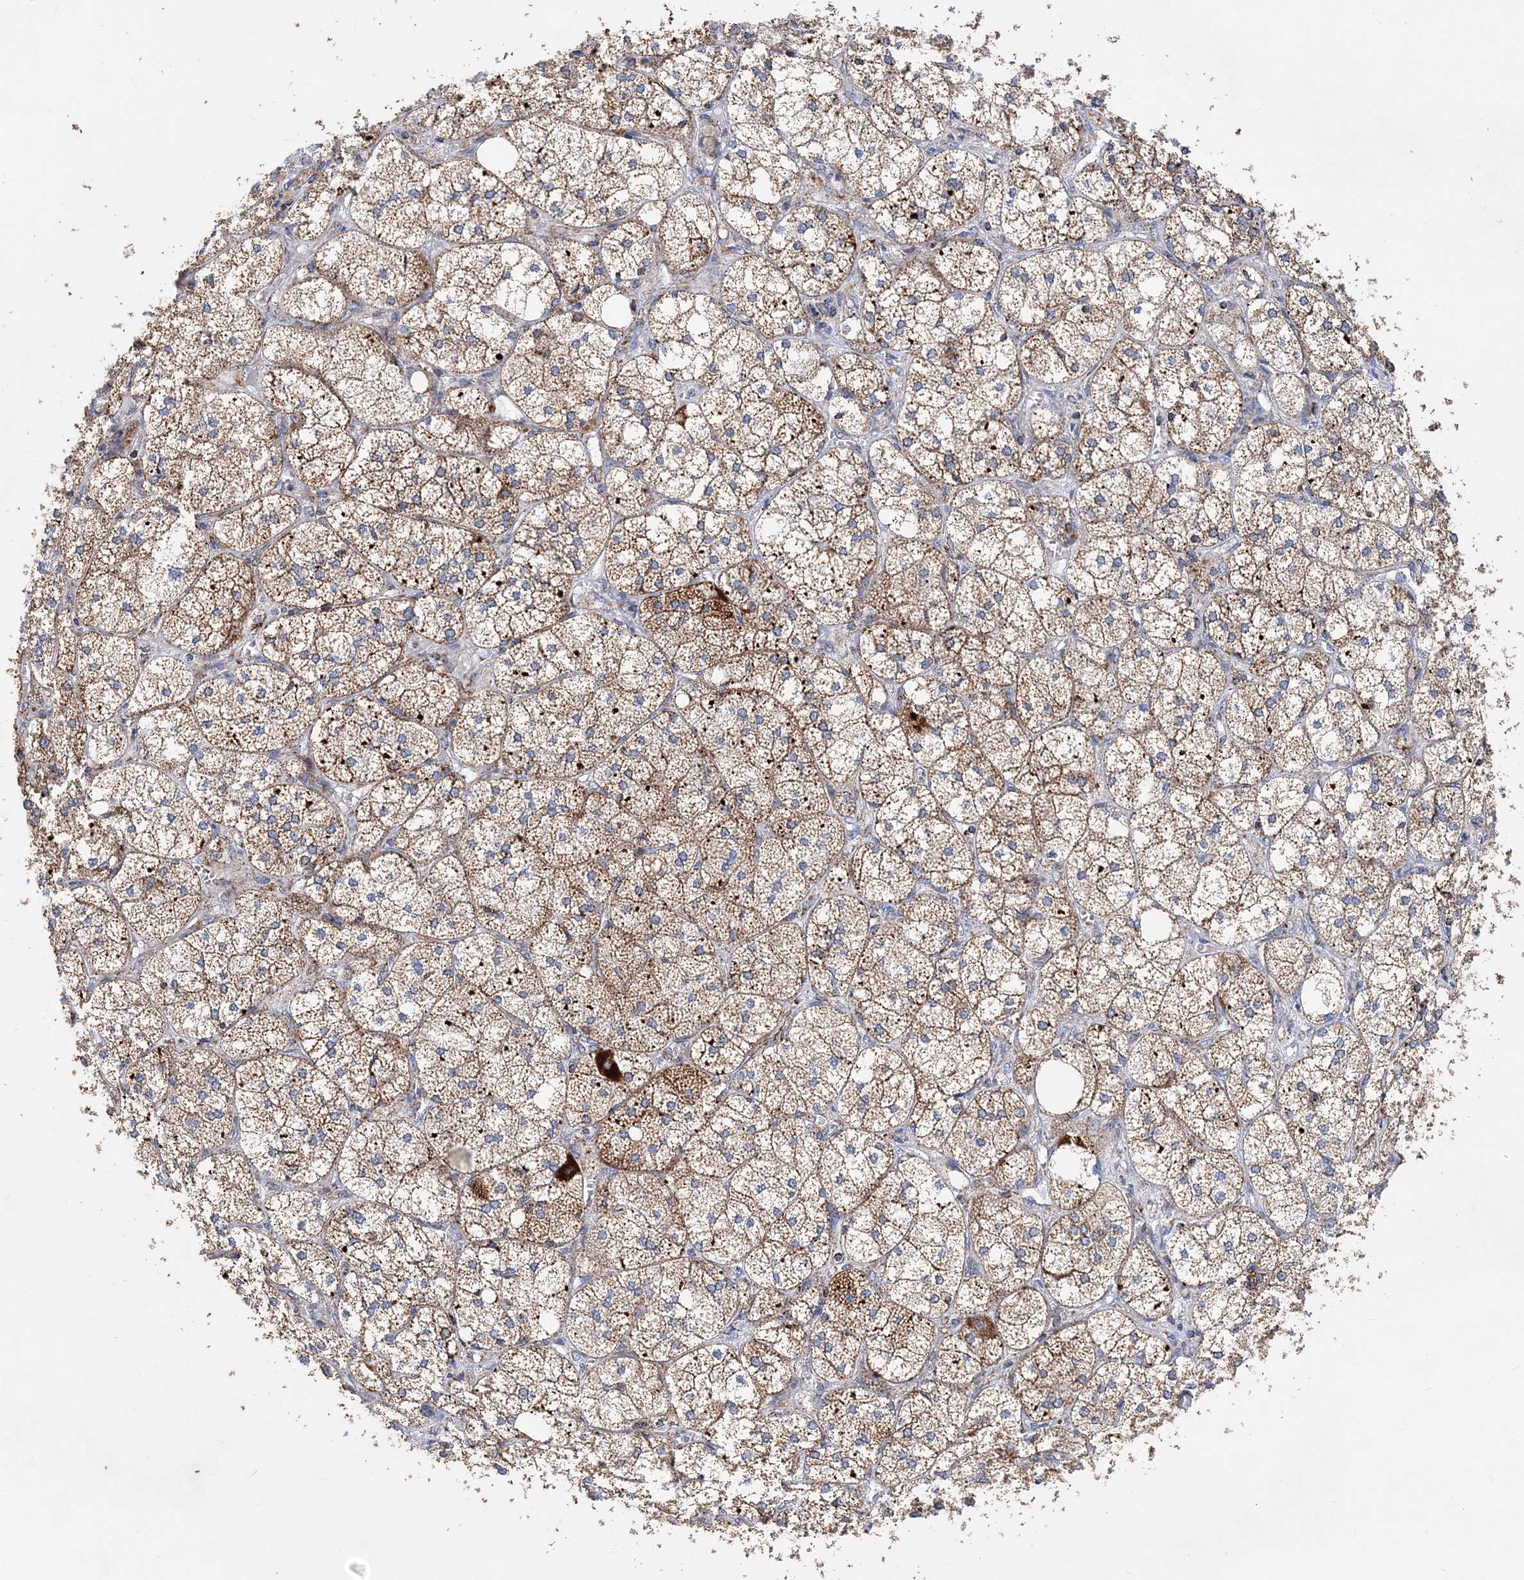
{"staining": {"intensity": "strong", "quantity": ">75%", "location": "cytoplasmic/membranous"}, "tissue": "adrenal gland", "cell_type": "Glandular cells", "image_type": "normal", "snomed": [{"axis": "morphology", "description": "Normal tissue, NOS"}, {"axis": "topography", "description": "Adrenal gland"}], "caption": "Brown immunohistochemical staining in unremarkable human adrenal gland demonstrates strong cytoplasmic/membranous positivity in about >75% of glandular cells.", "gene": "ACOT9", "patient": {"sex": "female", "age": 61}}